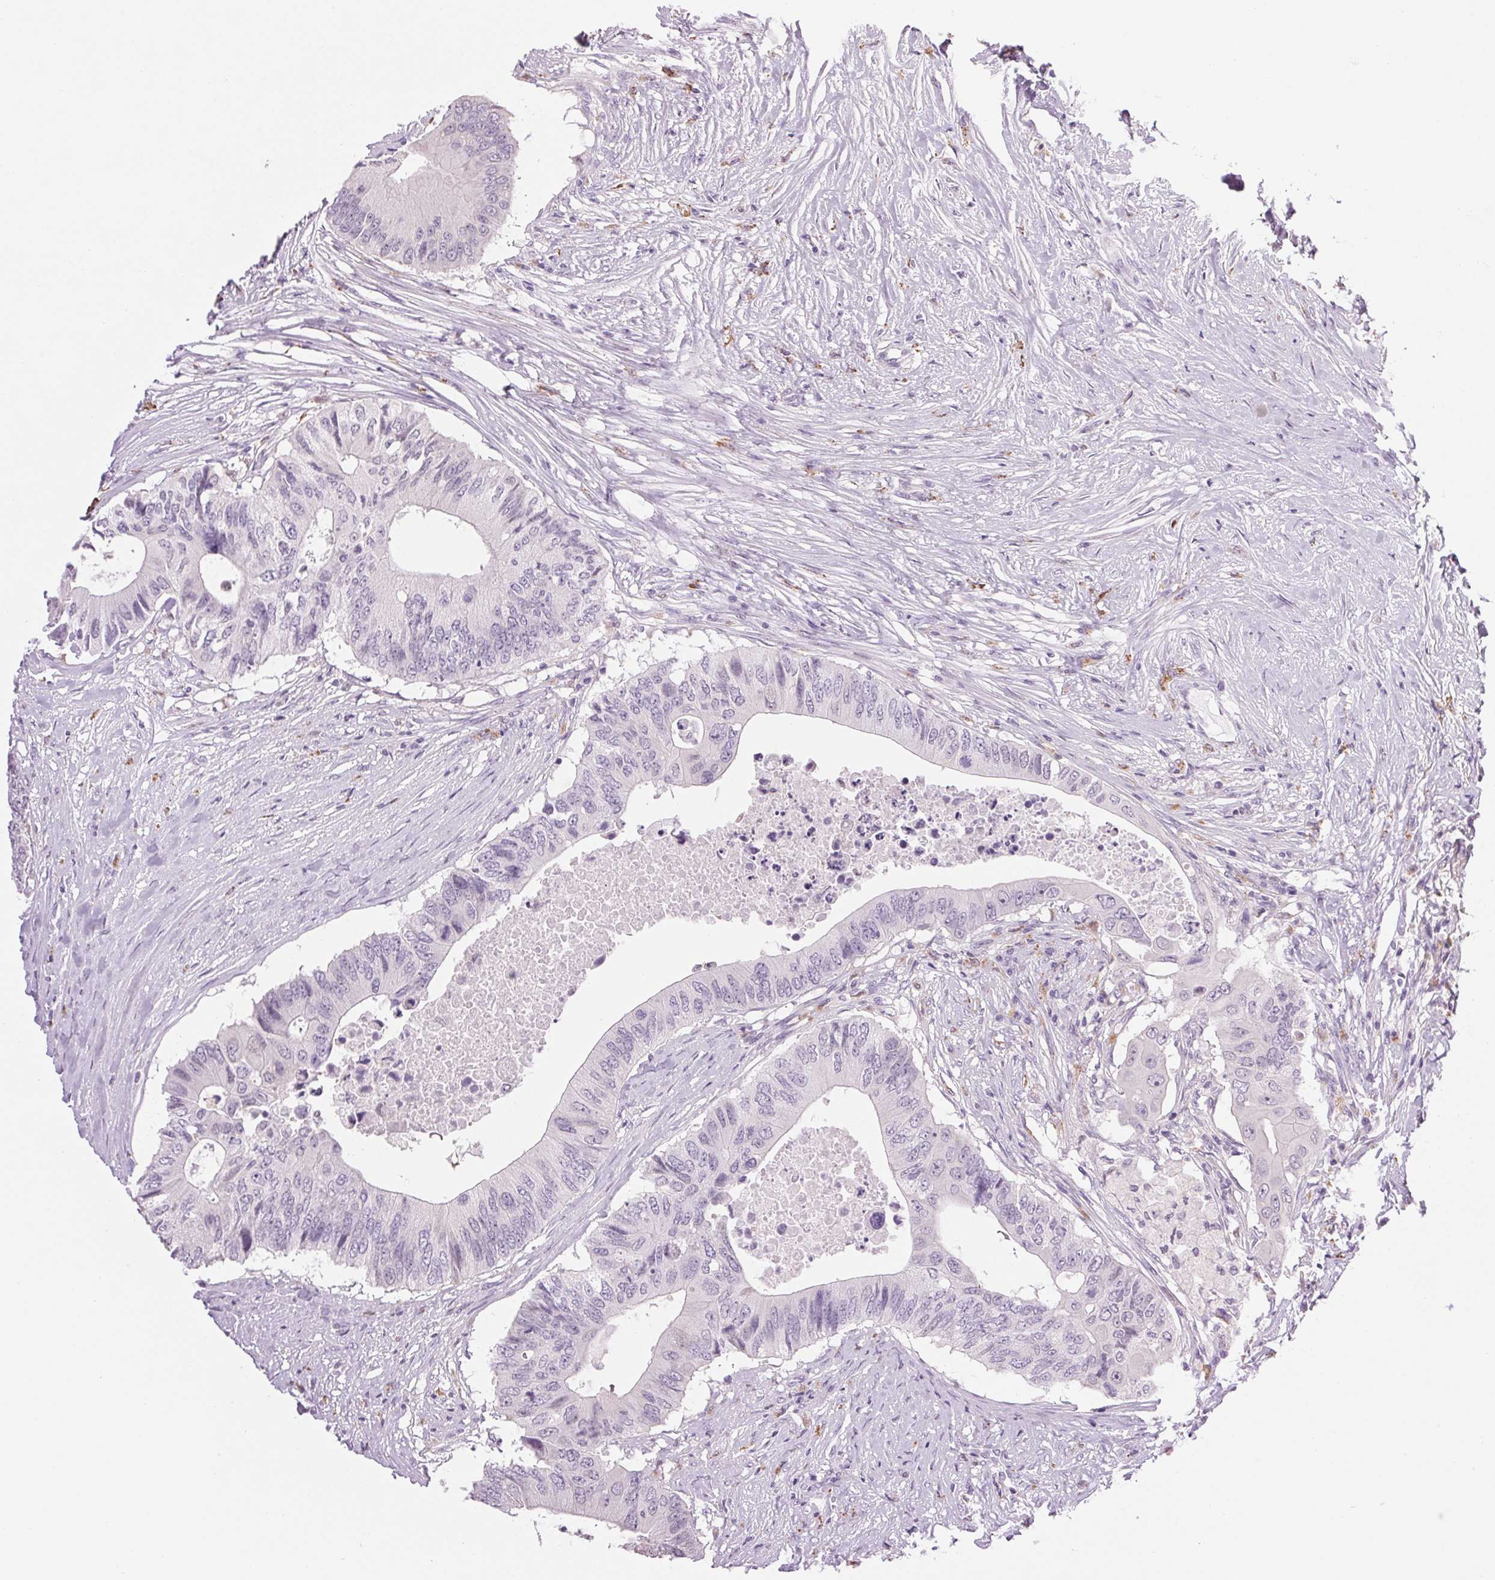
{"staining": {"intensity": "negative", "quantity": "none", "location": "none"}, "tissue": "colorectal cancer", "cell_type": "Tumor cells", "image_type": "cancer", "snomed": [{"axis": "morphology", "description": "Adenocarcinoma, NOS"}, {"axis": "topography", "description": "Colon"}], "caption": "Tumor cells are negative for protein expression in human colorectal adenocarcinoma. (Stains: DAB (3,3'-diaminobenzidine) IHC with hematoxylin counter stain, Microscopy: brightfield microscopy at high magnification).", "gene": "MPO", "patient": {"sex": "male", "age": 71}}